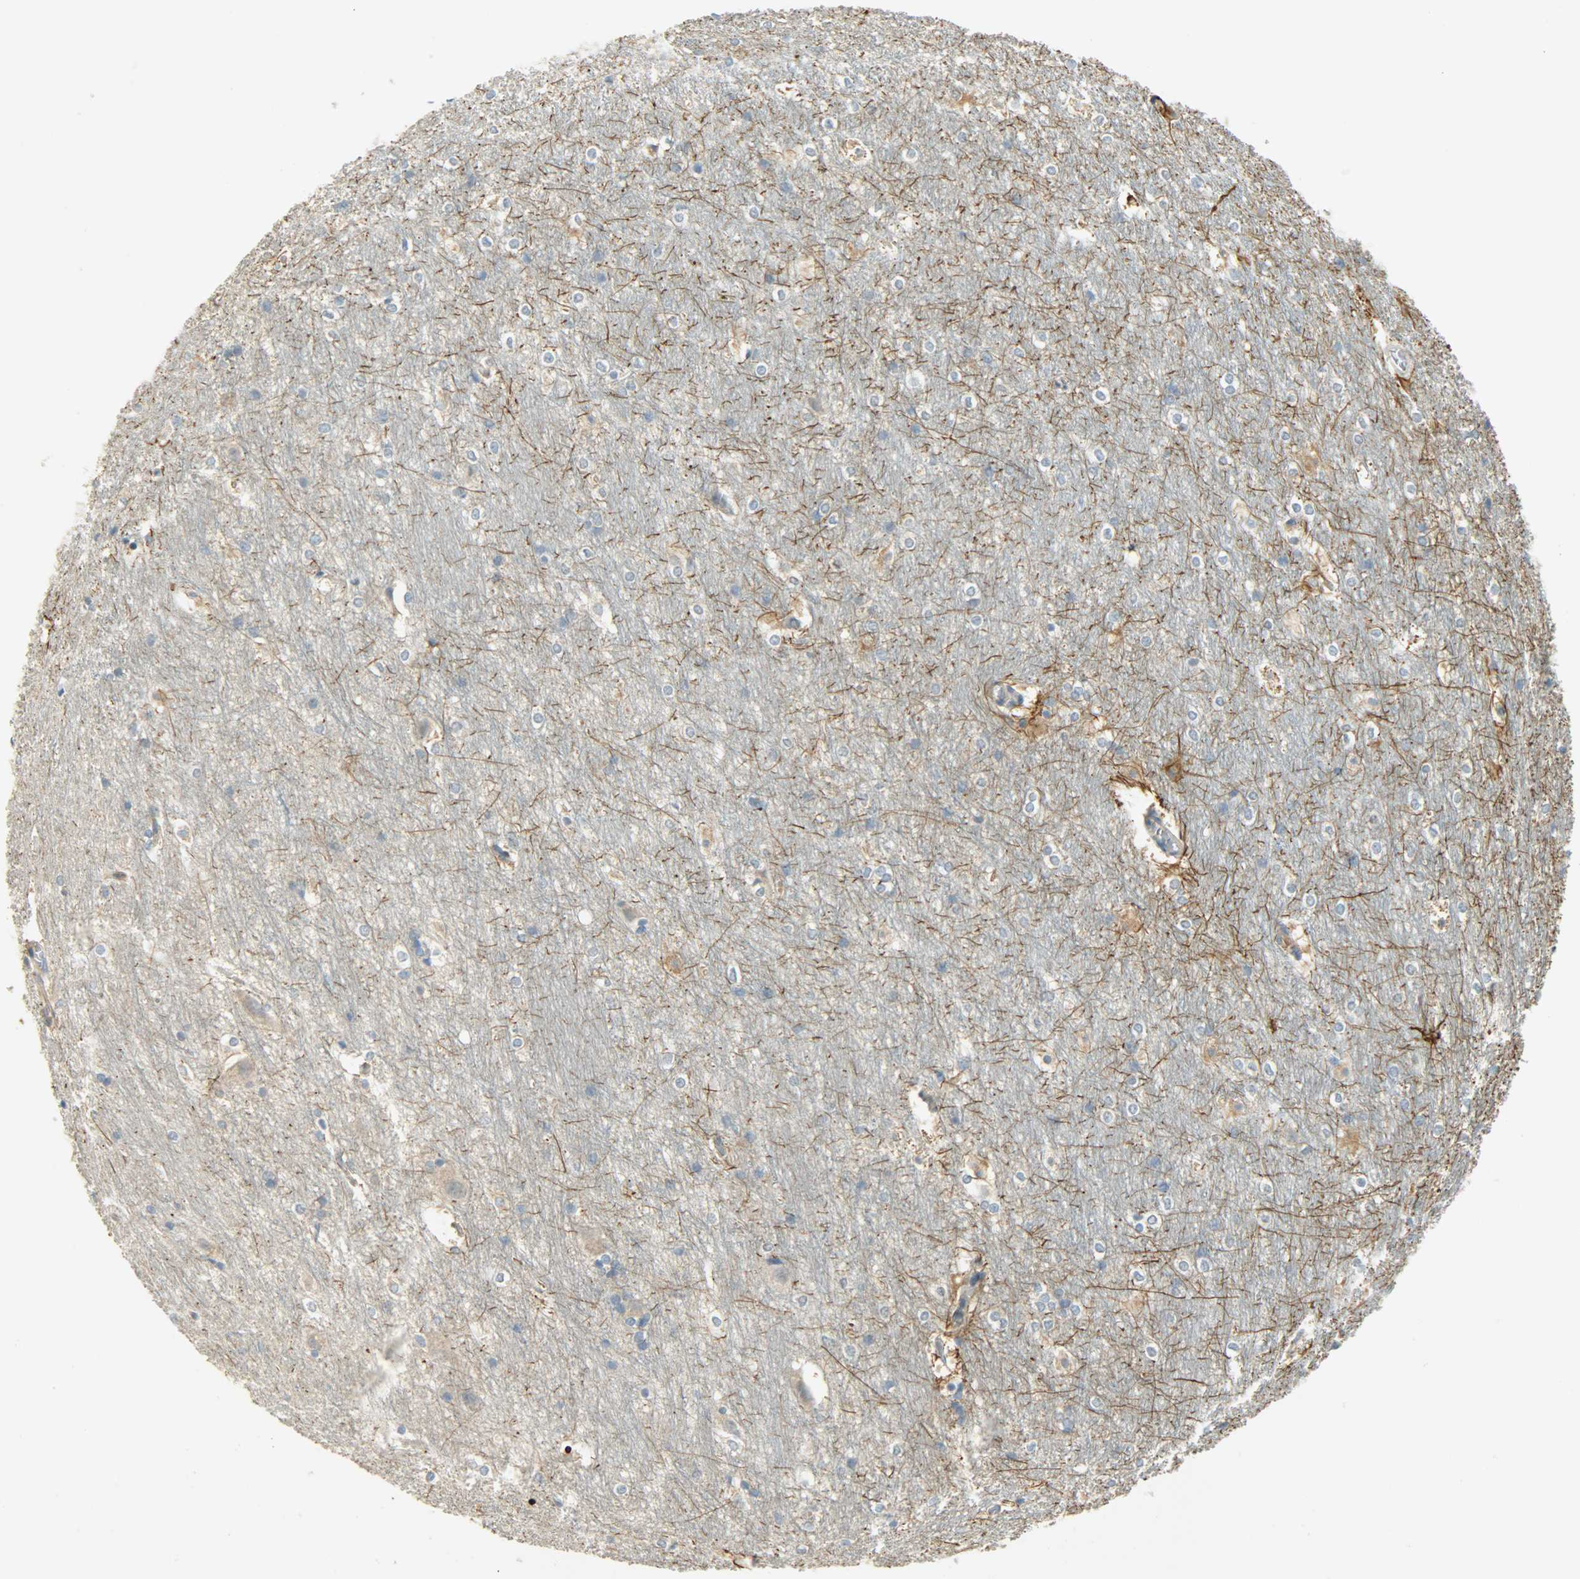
{"staining": {"intensity": "moderate", "quantity": "<25%", "location": "cytoplasmic/membranous"}, "tissue": "hippocampus", "cell_type": "Glial cells", "image_type": "normal", "snomed": [{"axis": "morphology", "description": "Normal tissue, NOS"}, {"axis": "topography", "description": "Hippocampus"}], "caption": "The micrograph displays immunohistochemical staining of unremarkable hippocampus. There is moderate cytoplasmic/membranous staining is present in about <25% of glial cells.", "gene": "DSG2", "patient": {"sex": "female", "age": 19}}